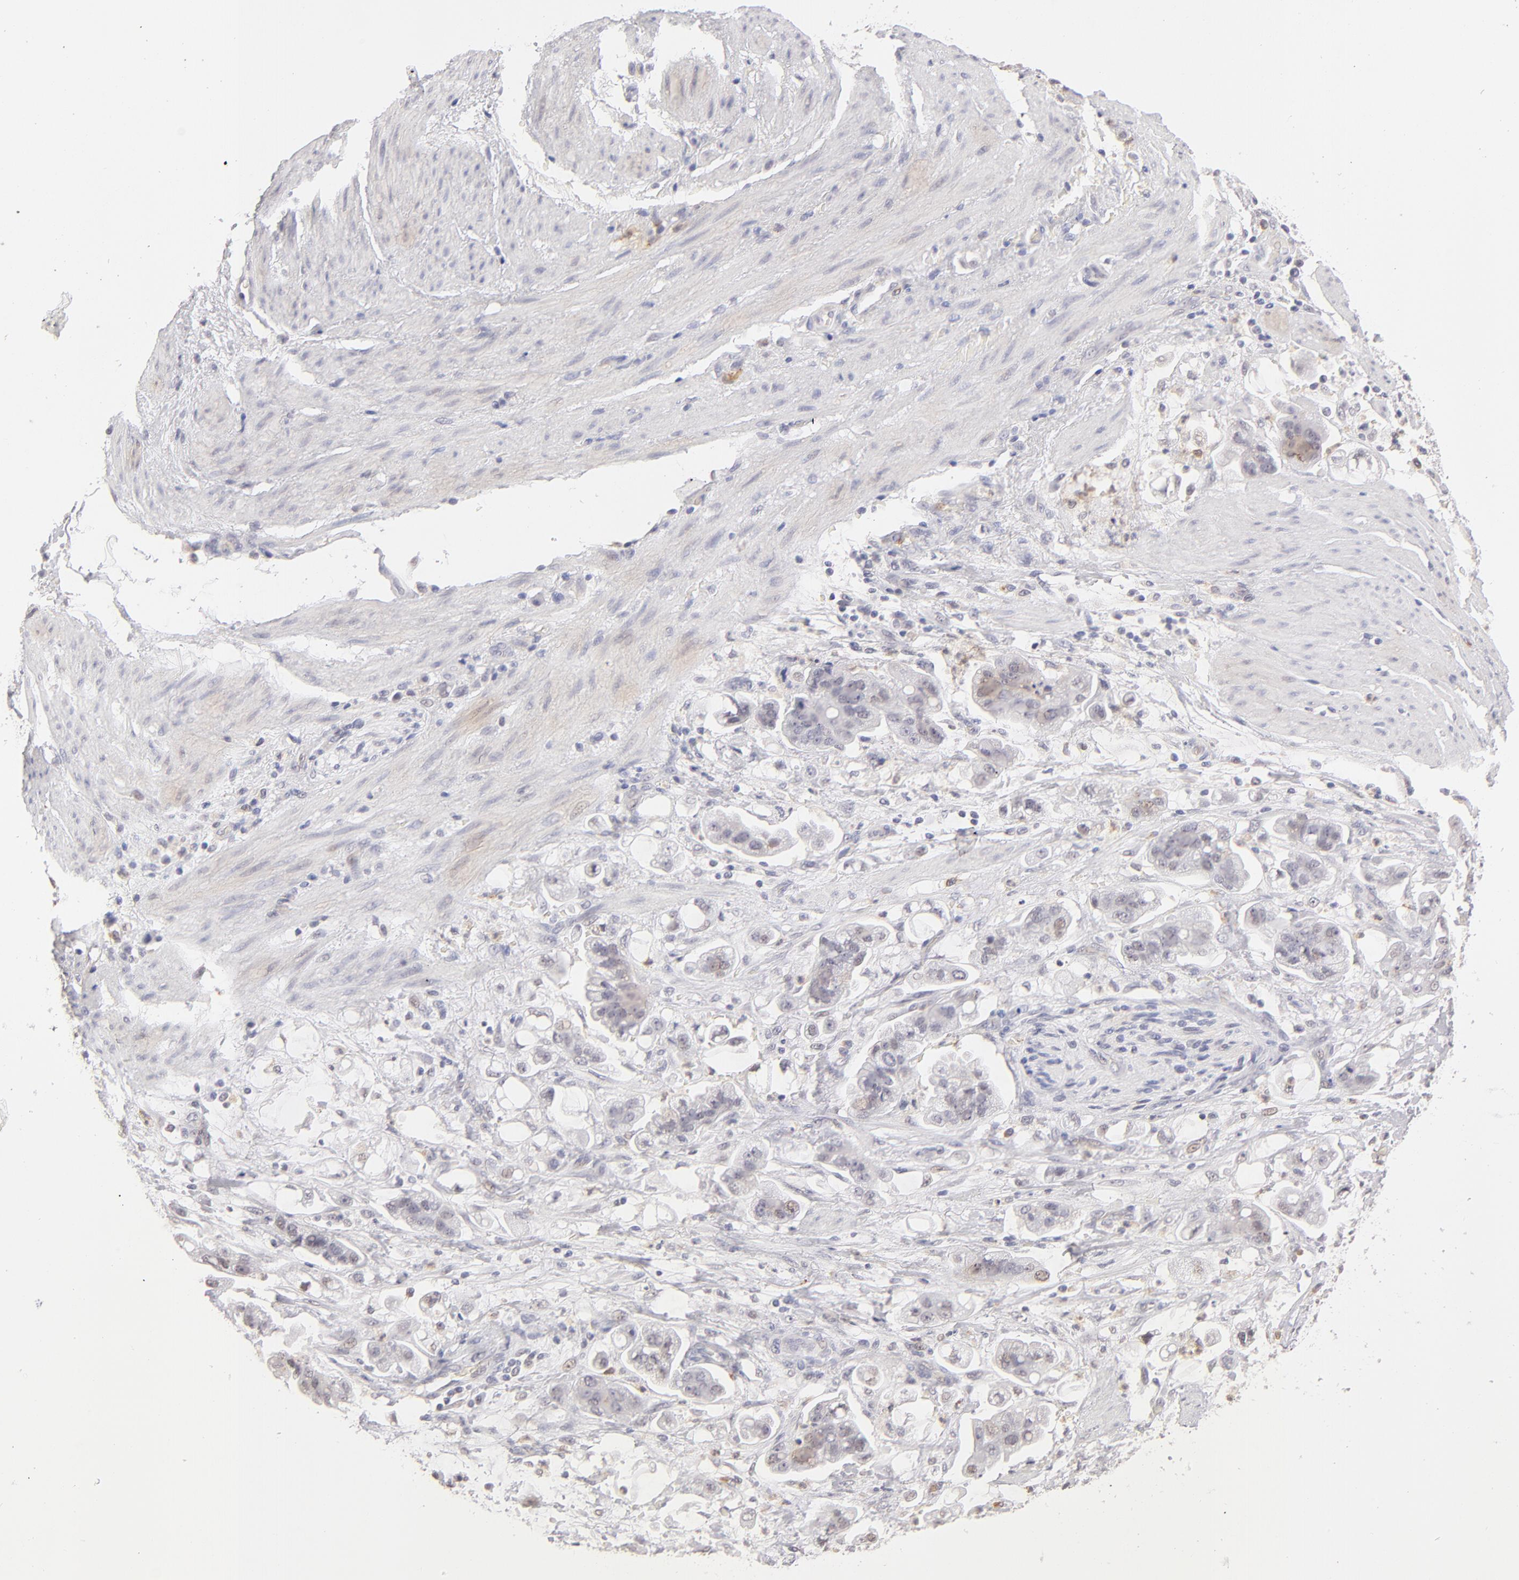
{"staining": {"intensity": "negative", "quantity": "none", "location": "none"}, "tissue": "stomach cancer", "cell_type": "Tumor cells", "image_type": "cancer", "snomed": [{"axis": "morphology", "description": "Adenocarcinoma, NOS"}, {"axis": "topography", "description": "Stomach"}], "caption": "There is no significant positivity in tumor cells of stomach cancer (adenocarcinoma). (DAB (3,3'-diaminobenzidine) immunohistochemistry with hematoxylin counter stain).", "gene": "MGAM", "patient": {"sex": "male", "age": 62}}